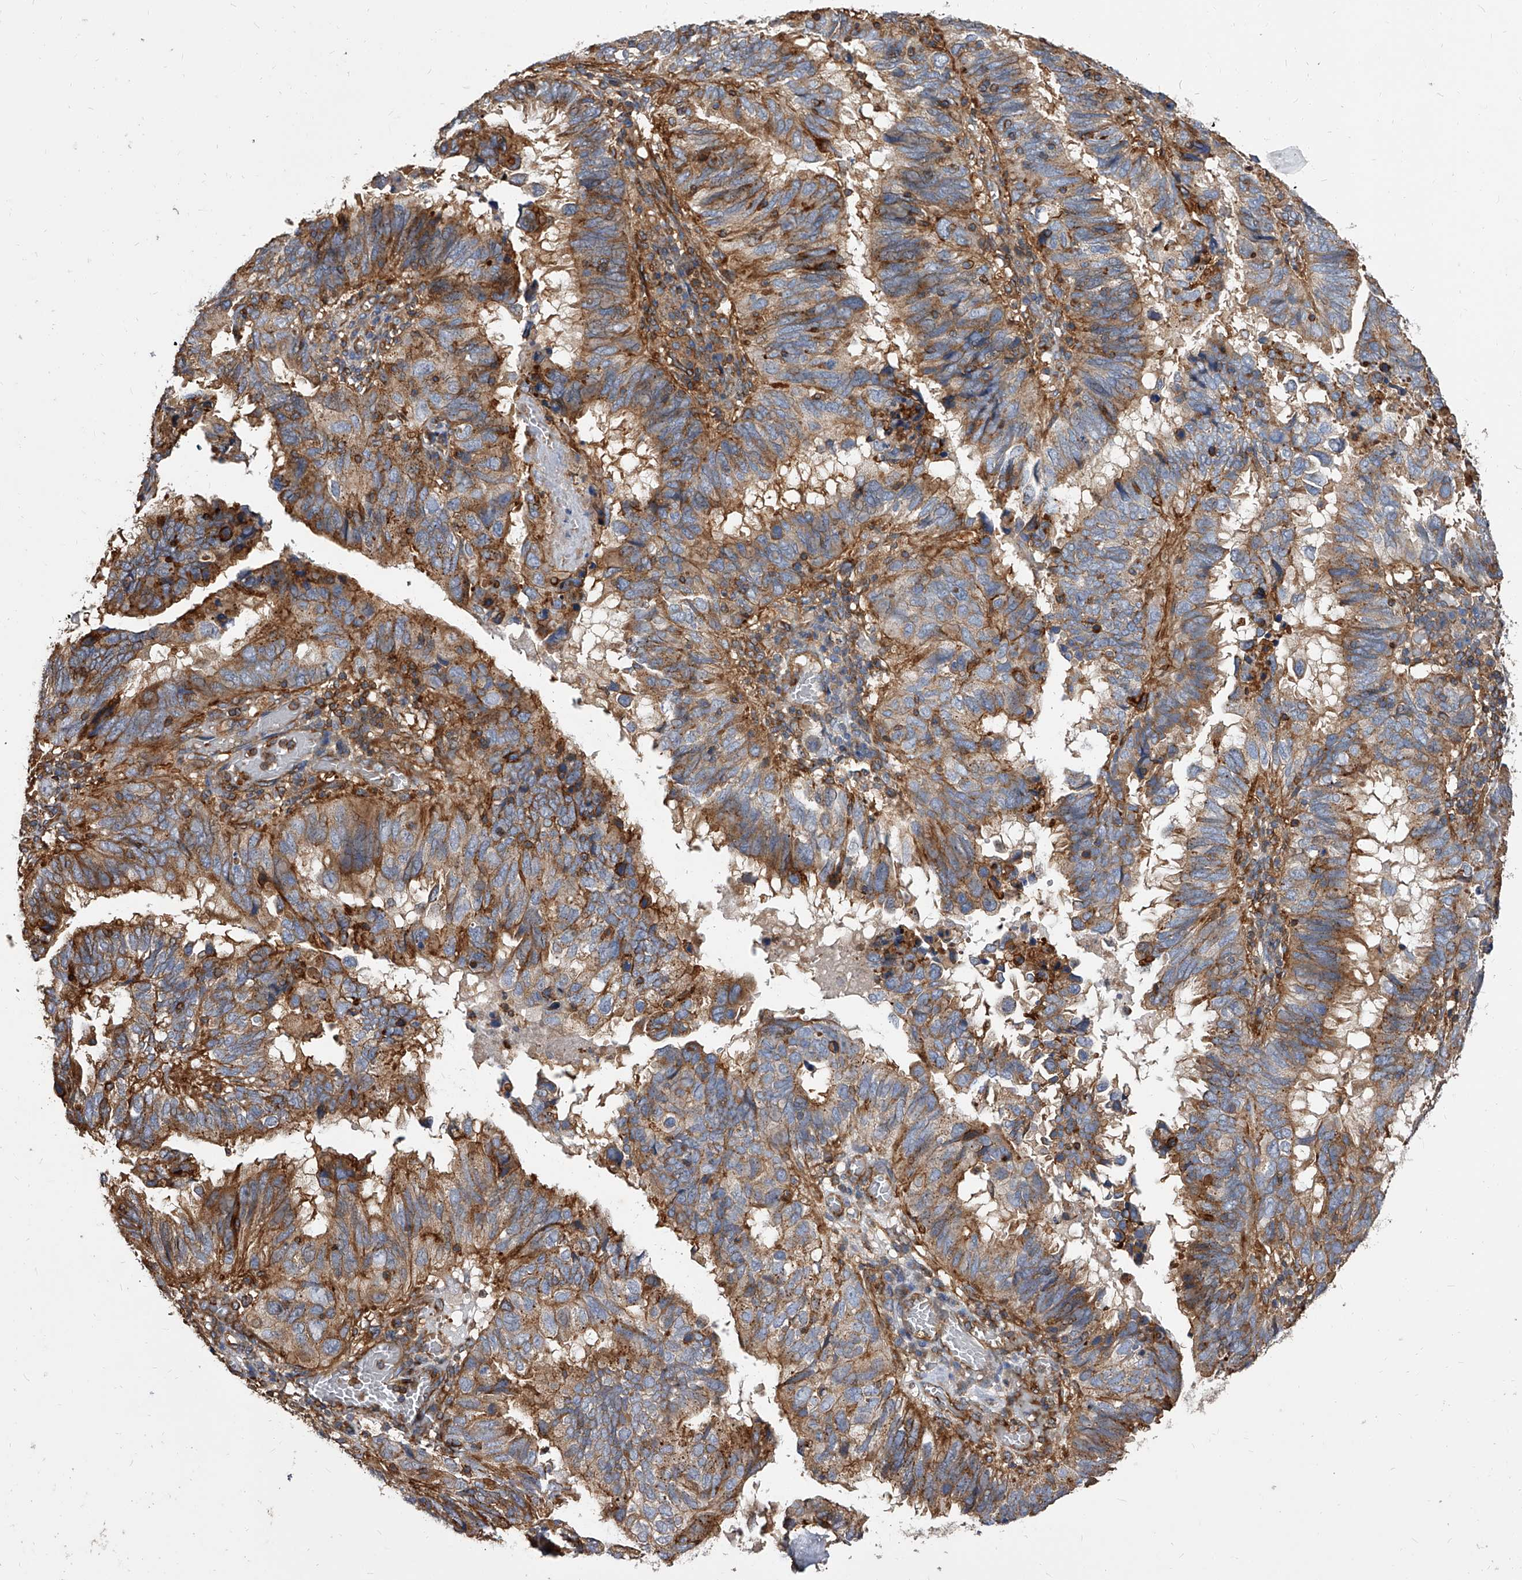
{"staining": {"intensity": "moderate", "quantity": ">75%", "location": "cytoplasmic/membranous"}, "tissue": "endometrial cancer", "cell_type": "Tumor cells", "image_type": "cancer", "snomed": [{"axis": "morphology", "description": "Adenocarcinoma, NOS"}, {"axis": "topography", "description": "Uterus"}], "caption": "Adenocarcinoma (endometrial) was stained to show a protein in brown. There is medium levels of moderate cytoplasmic/membranous positivity in about >75% of tumor cells.", "gene": "PISD", "patient": {"sex": "female", "age": 77}}